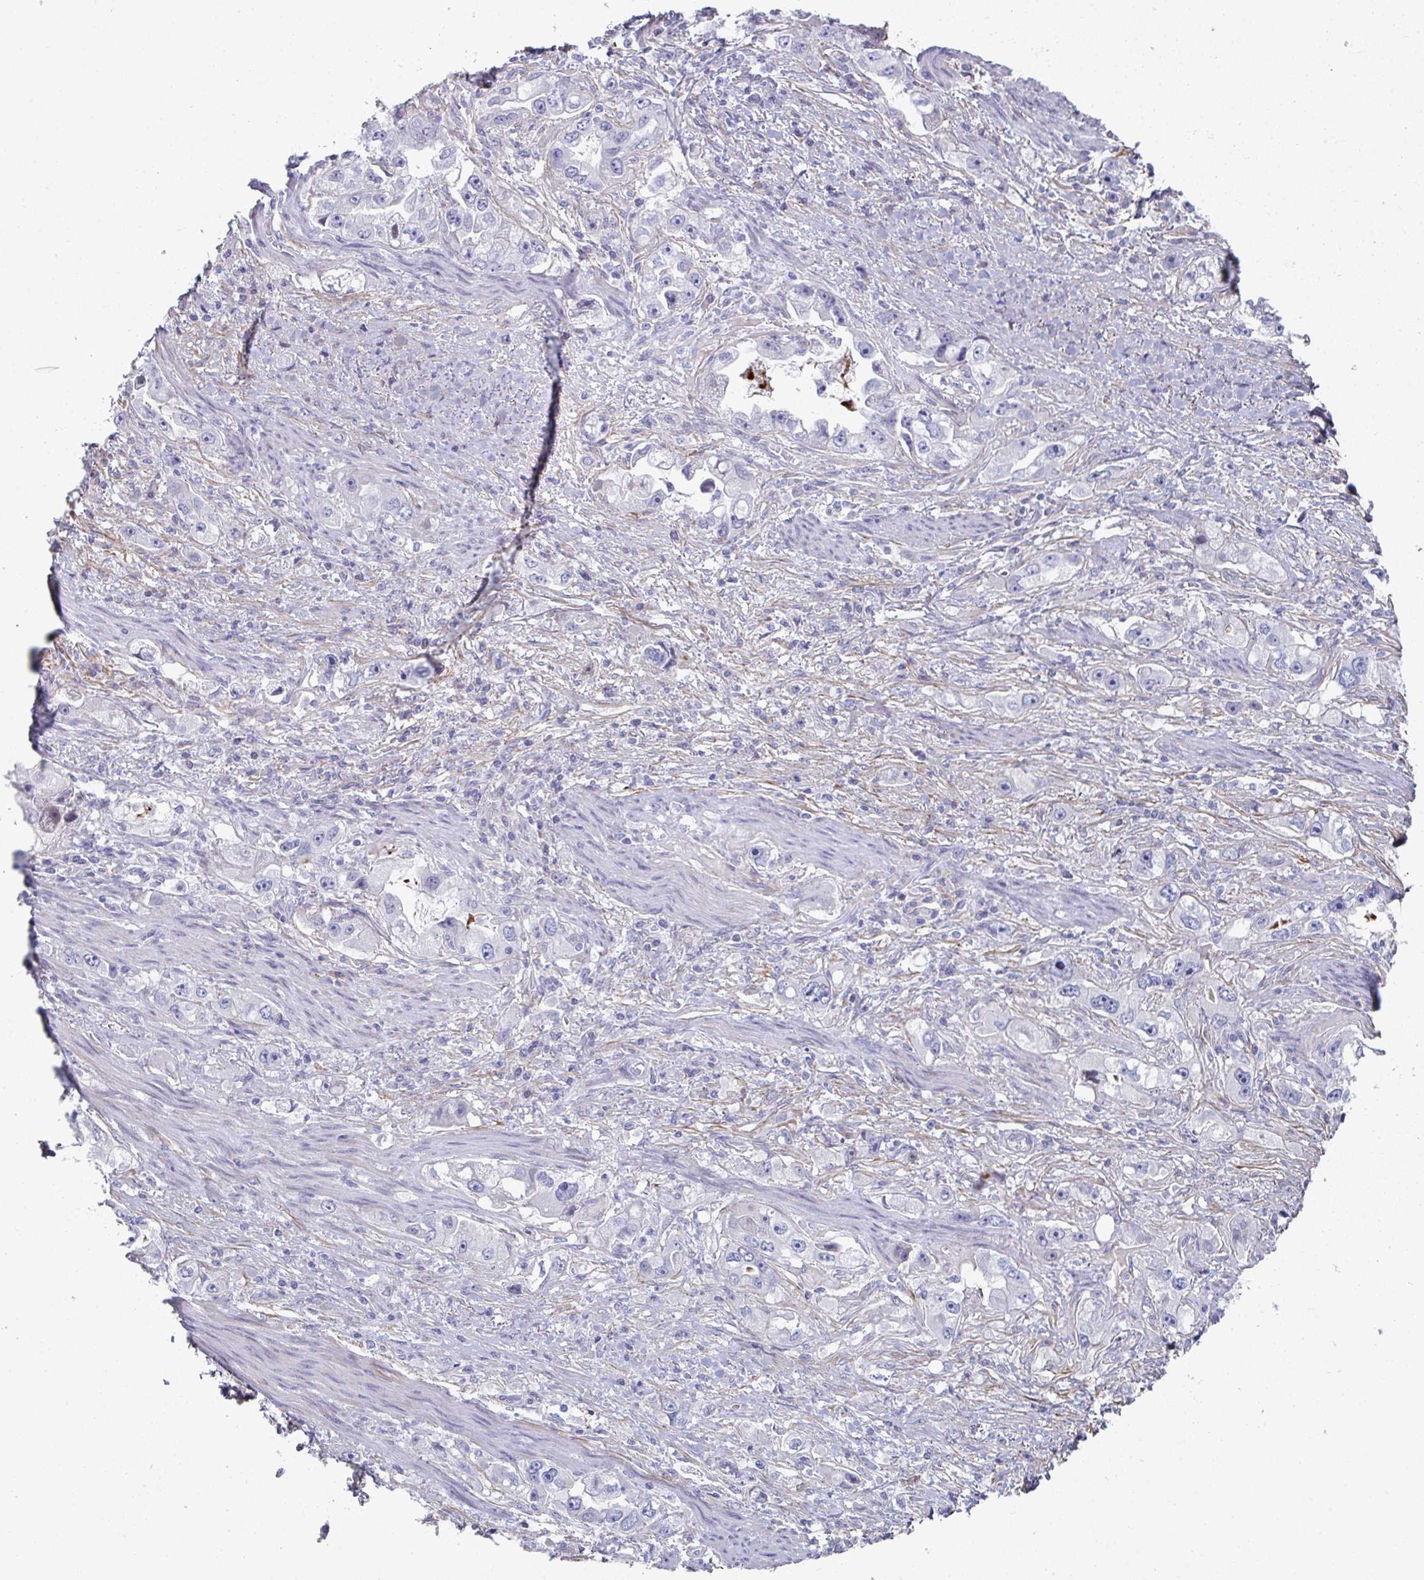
{"staining": {"intensity": "negative", "quantity": "none", "location": "none"}, "tissue": "stomach cancer", "cell_type": "Tumor cells", "image_type": "cancer", "snomed": [{"axis": "morphology", "description": "Adenocarcinoma, NOS"}, {"axis": "topography", "description": "Stomach, lower"}], "caption": "The IHC photomicrograph has no significant expression in tumor cells of stomach adenocarcinoma tissue.", "gene": "A1CF", "patient": {"sex": "female", "age": 93}}